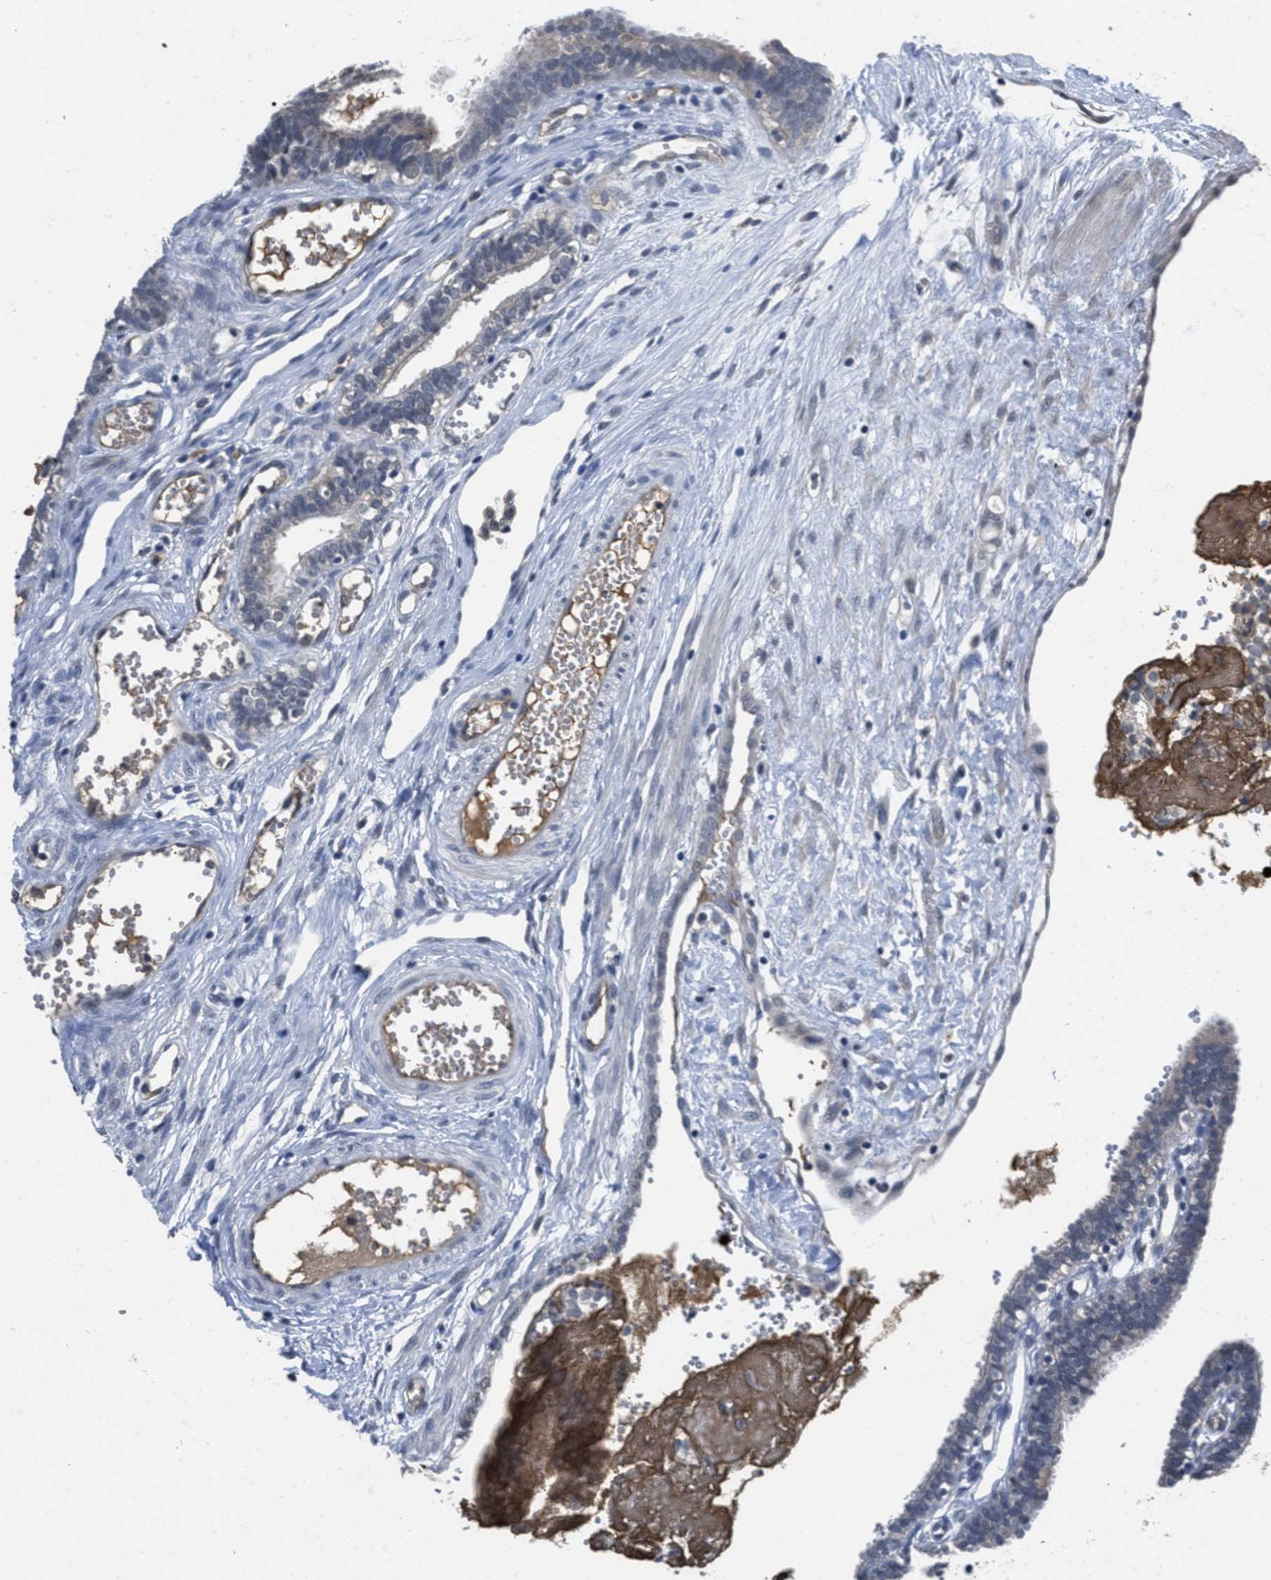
{"staining": {"intensity": "negative", "quantity": "none", "location": "none"}, "tissue": "fallopian tube", "cell_type": "Glandular cells", "image_type": "normal", "snomed": [{"axis": "morphology", "description": "Normal tissue, NOS"}, {"axis": "topography", "description": "Fallopian tube"}, {"axis": "topography", "description": "Placenta"}], "caption": "The histopathology image exhibits no staining of glandular cells in unremarkable fallopian tube.", "gene": "ANGPT1", "patient": {"sex": "female", "age": 34}}